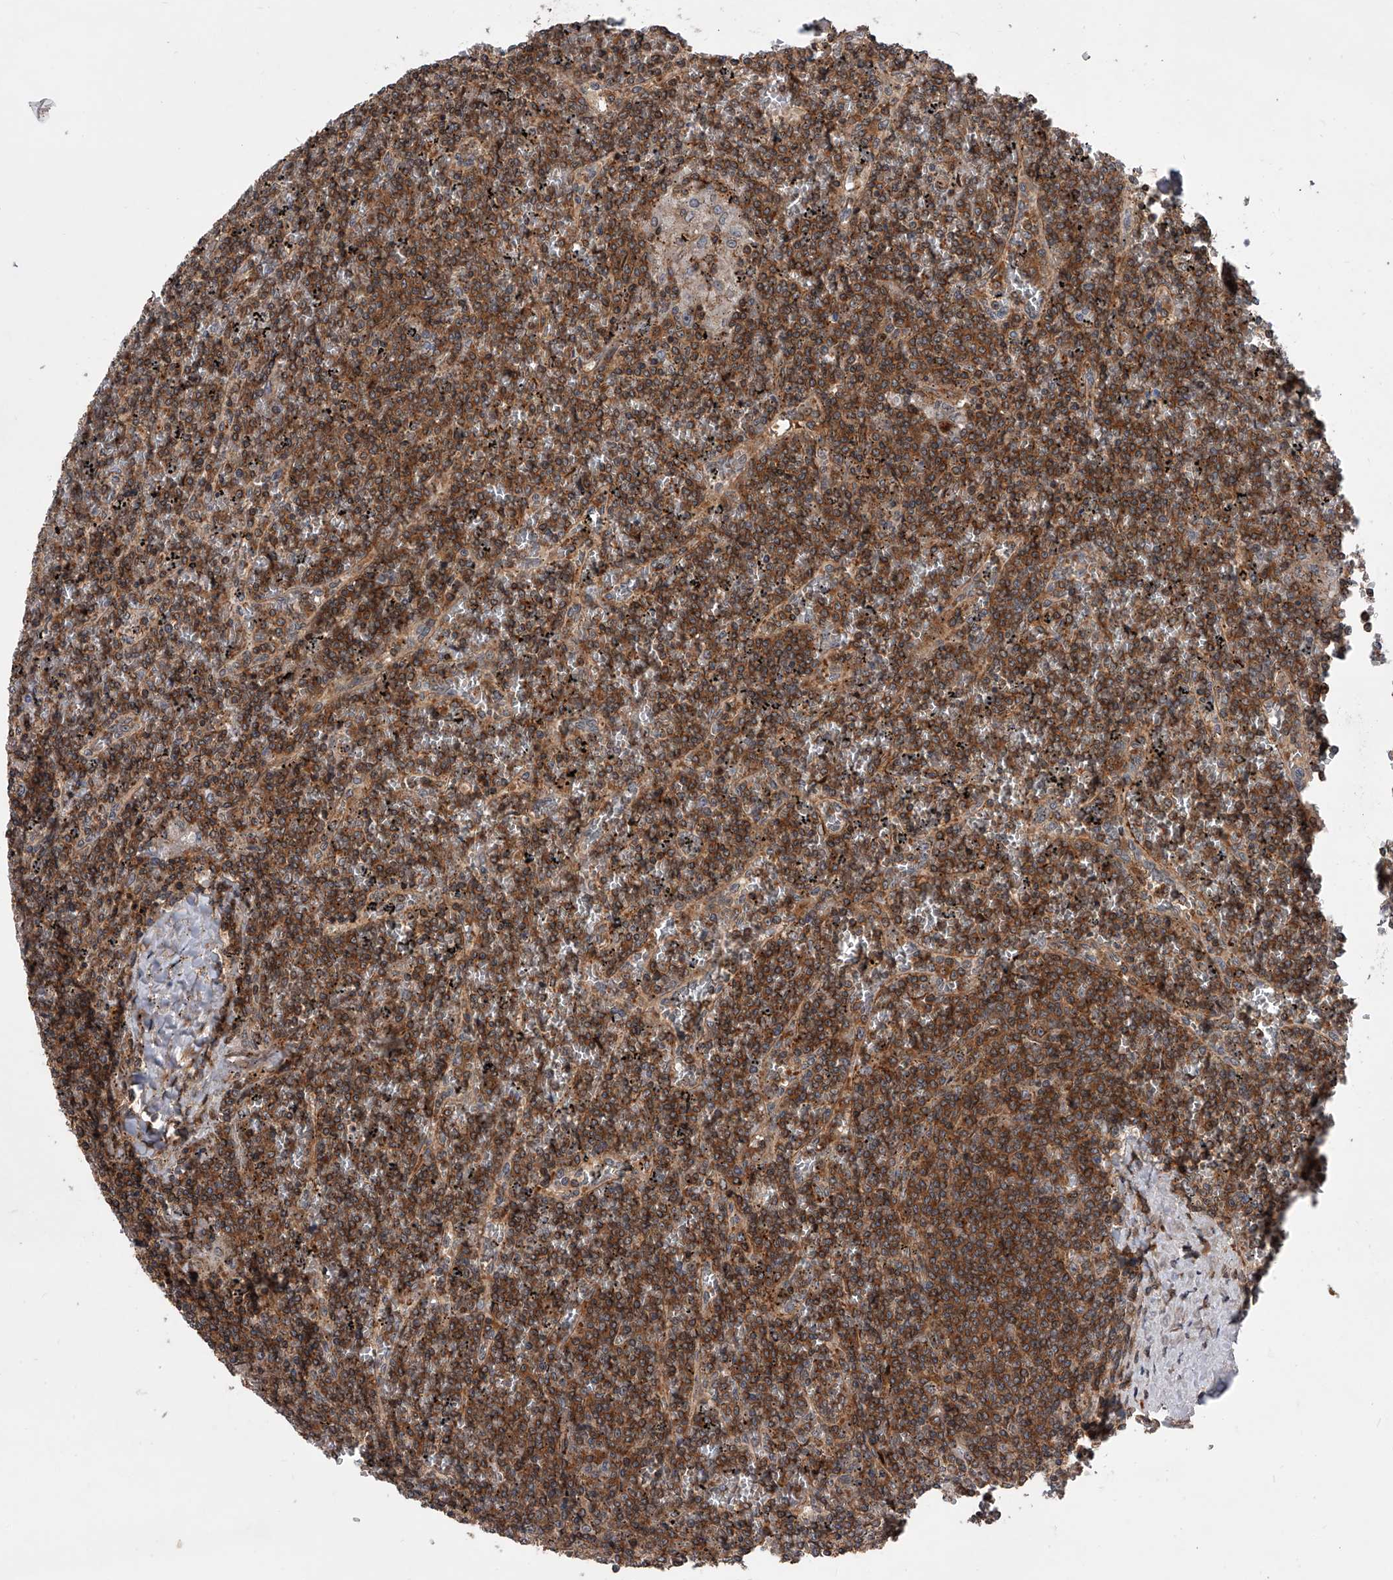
{"staining": {"intensity": "moderate", "quantity": ">75%", "location": "cytoplasmic/membranous"}, "tissue": "lymphoma", "cell_type": "Tumor cells", "image_type": "cancer", "snomed": [{"axis": "morphology", "description": "Malignant lymphoma, non-Hodgkin's type, Low grade"}, {"axis": "topography", "description": "Spleen"}], "caption": "Immunohistochemistry (IHC) of human lymphoma reveals medium levels of moderate cytoplasmic/membranous positivity in about >75% of tumor cells.", "gene": "USP47", "patient": {"sex": "female", "age": 19}}